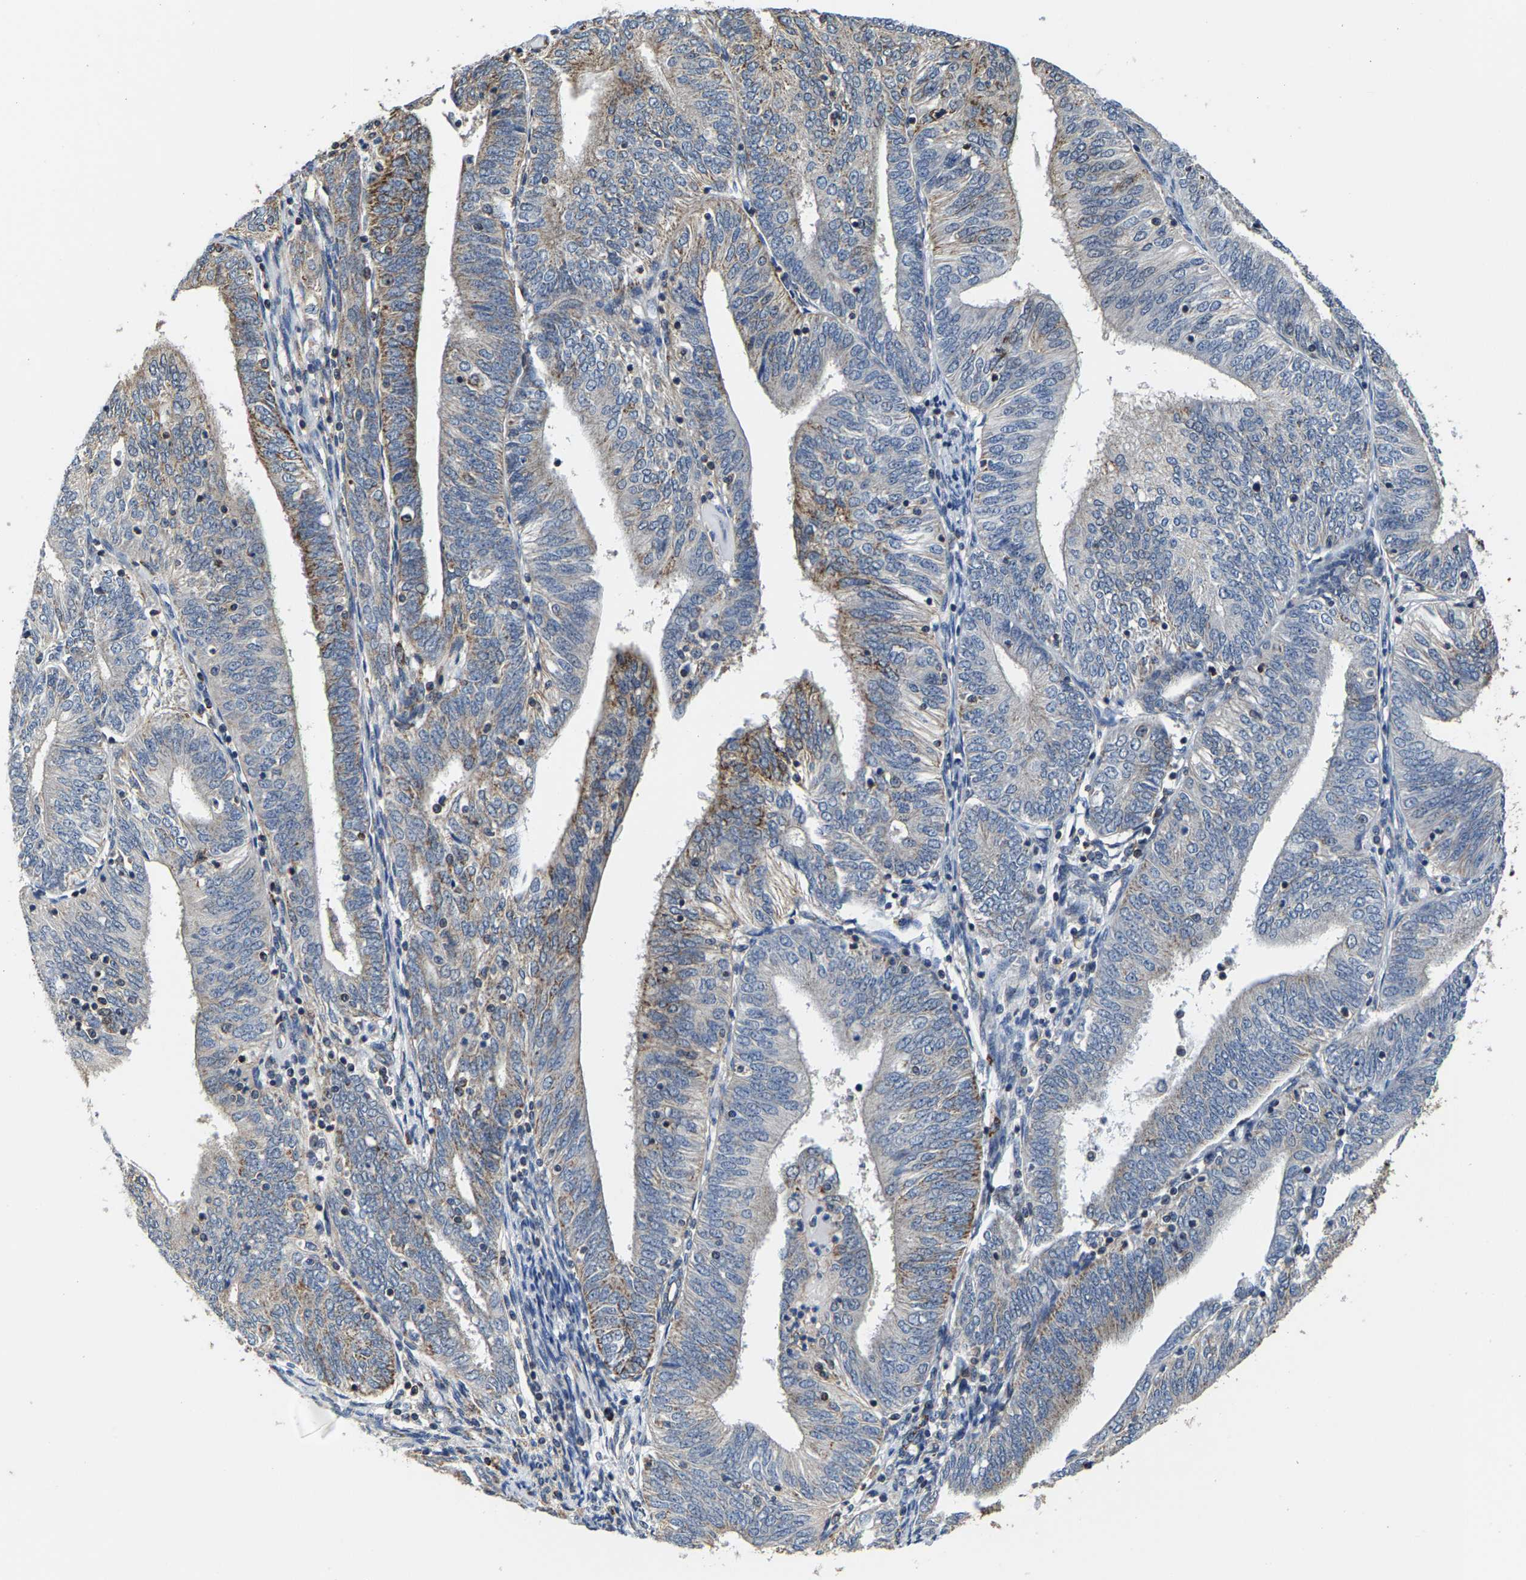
{"staining": {"intensity": "moderate", "quantity": "<25%", "location": "cytoplasmic/membranous"}, "tissue": "endometrial cancer", "cell_type": "Tumor cells", "image_type": "cancer", "snomed": [{"axis": "morphology", "description": "Adenocarcinoma, NOS"}, {"axis": "topography", "description": "Endometrium"}], "caption": "Protein staining of endometrial adenocarcinoma tissue shows moderate cytoplasmic/membranous positivity in approximately <25% of tumor cells. (IHC, brightfield microscopy, high magnification).", "gene": "SHMT2", "patient": {"sex": "female", "age": 58}}